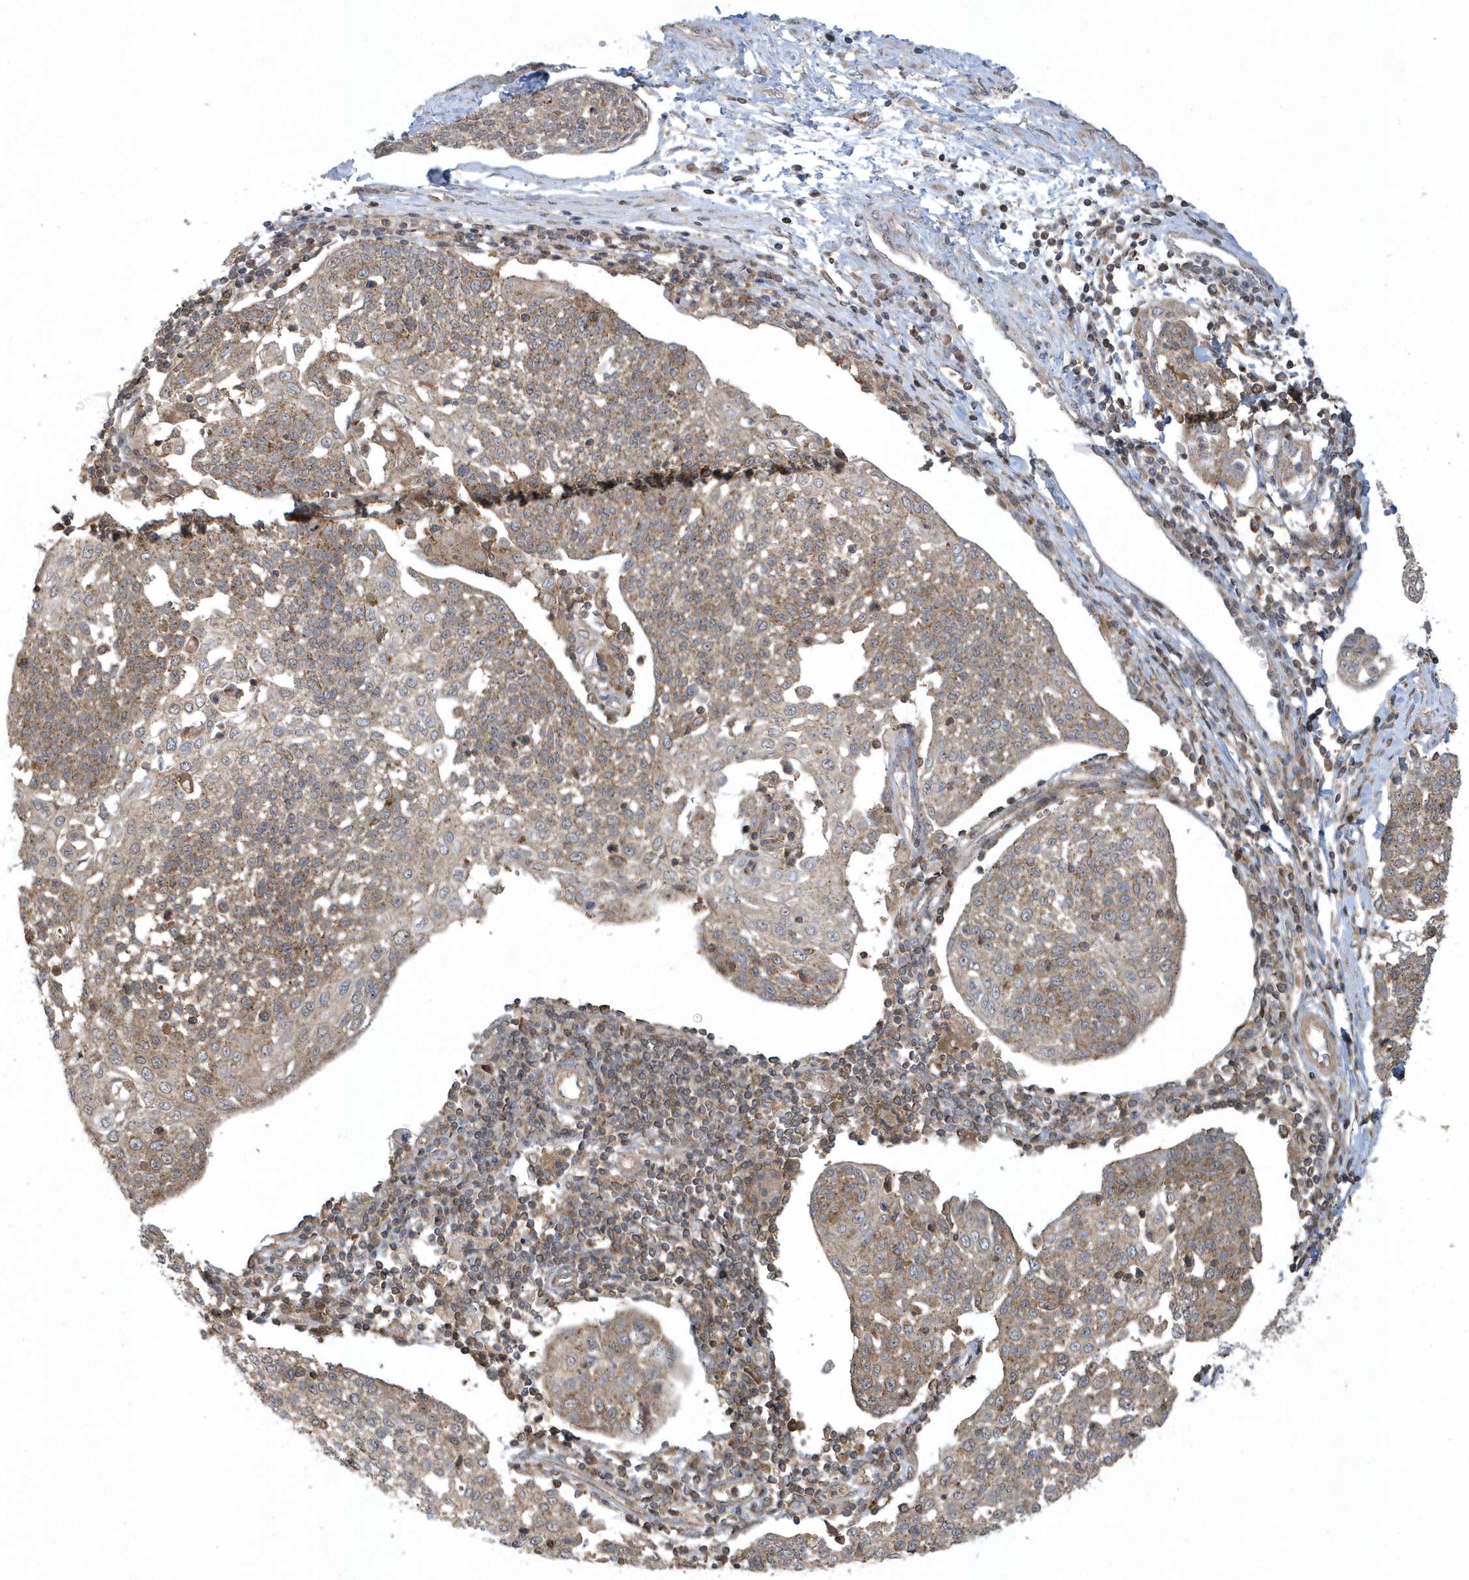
{"staining": {"intensity": "moderate", "quantity": ">75%", "location": "cytoplasmic/membranous"}, "tissue": "cervical cancer", "cell_type": "Tumor cells", "image_type": "cancer", "snomed": [{"axis": "morphology", "description": "Squamous cell carcinoma, NOS"}, {"axis": "topography", "description": "Cervix"}], "caption": "About >75% of tumor cells in cervical squamous cell carcinoma demonstrate moderate cytoplasmic/membranous protein expression as visualized by brown immunohistochemical staining.", "gene": "STAMBP", "patient": {"sex": "female", "age": 34}}